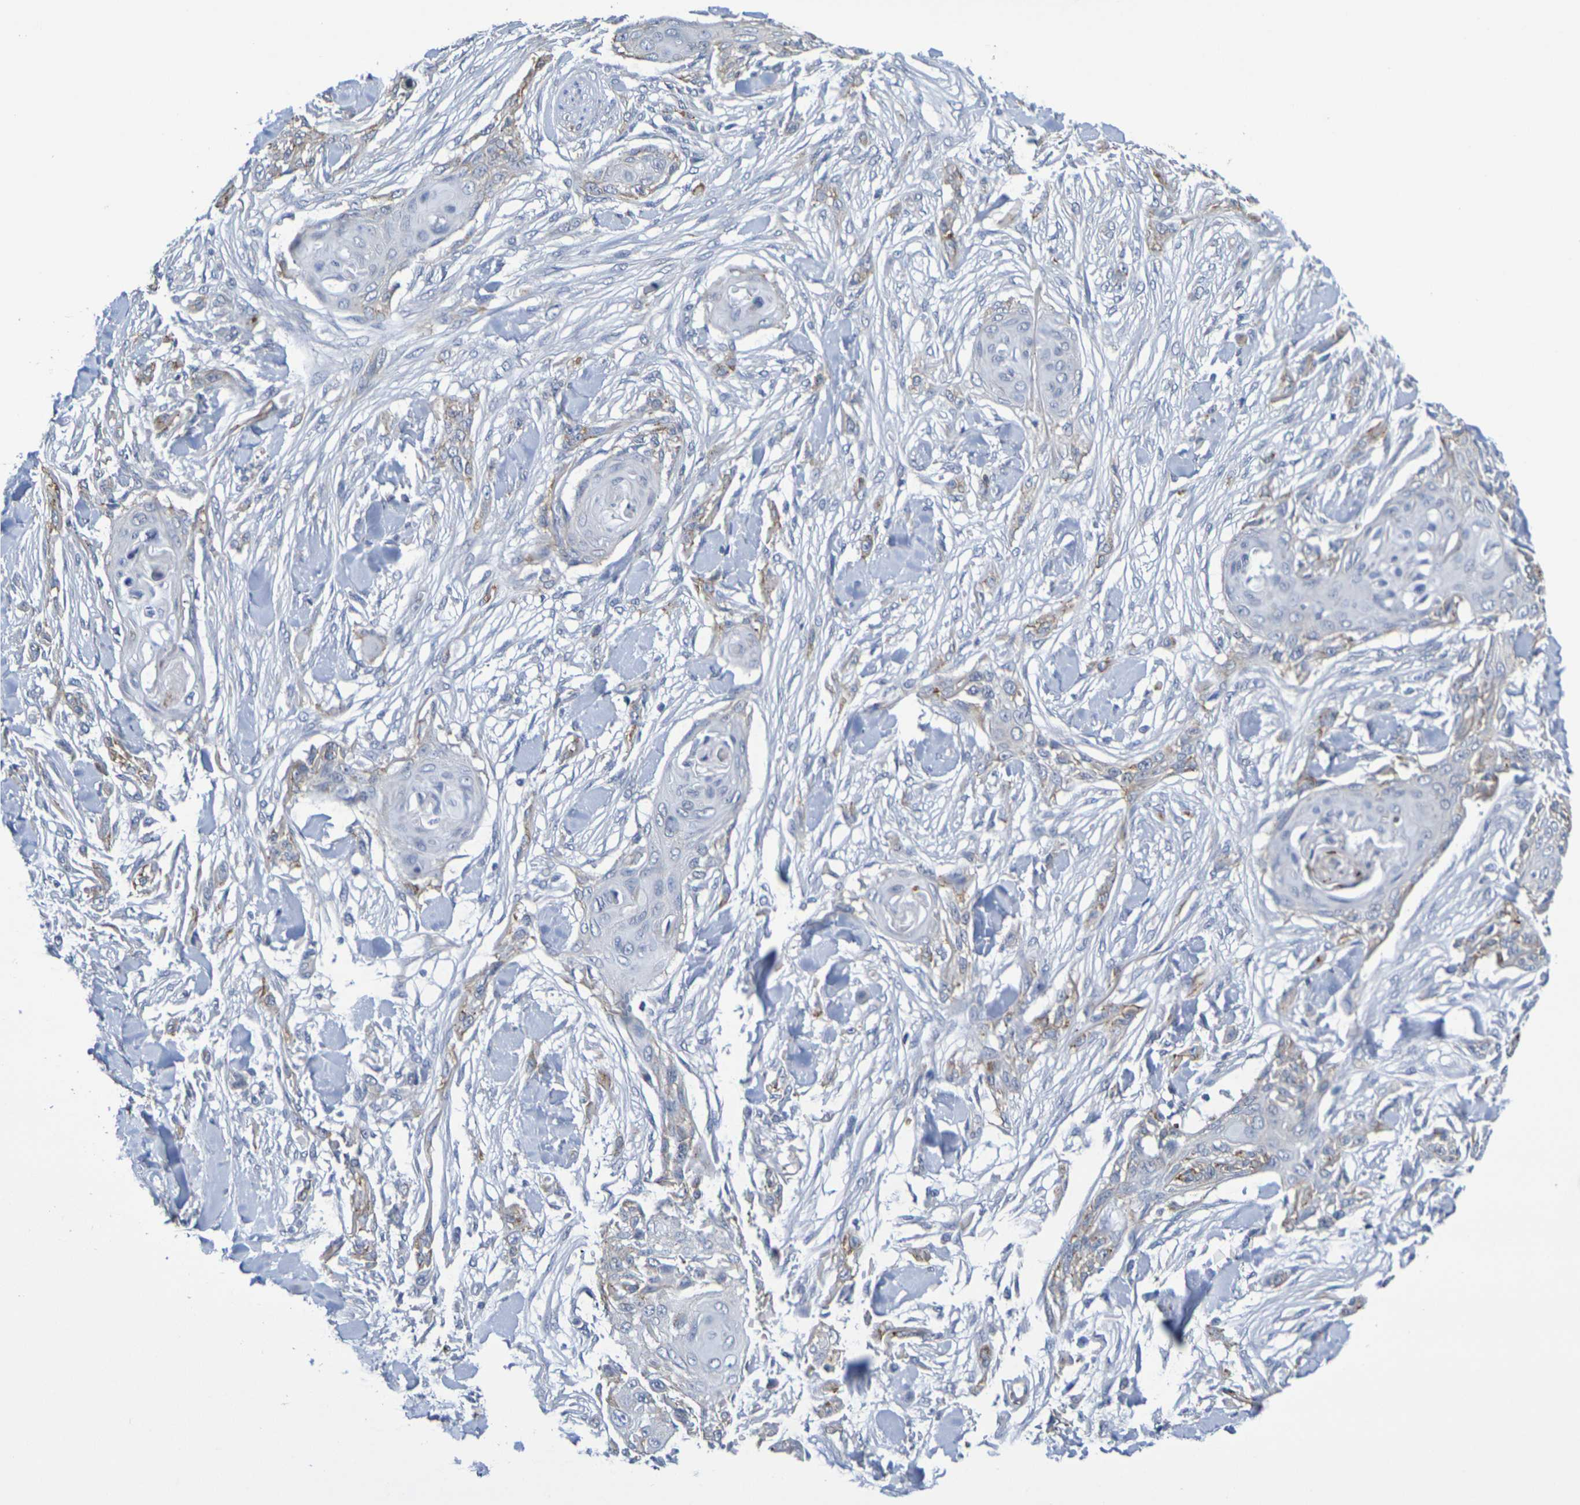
{"staining": {"intensity": "weak", "quantity": "<25%", "location": "cytoplasmic/membranous"}, "tissue": "skin cancer", "cell_type": "Tumor cells", "image_type": "cancer", "snomed": [{"axis": "morphology", "description": "Squamous cell carcinoma, NOS"}, {"axis": "topography", "description": "Skin"}], "caption": "This is an immunohistochemistry histopathology image of human skin cancer. There is no staining in tumor cells.", "gene": "CHRNB1", "patient": {"sex": "female", "age": 59}}